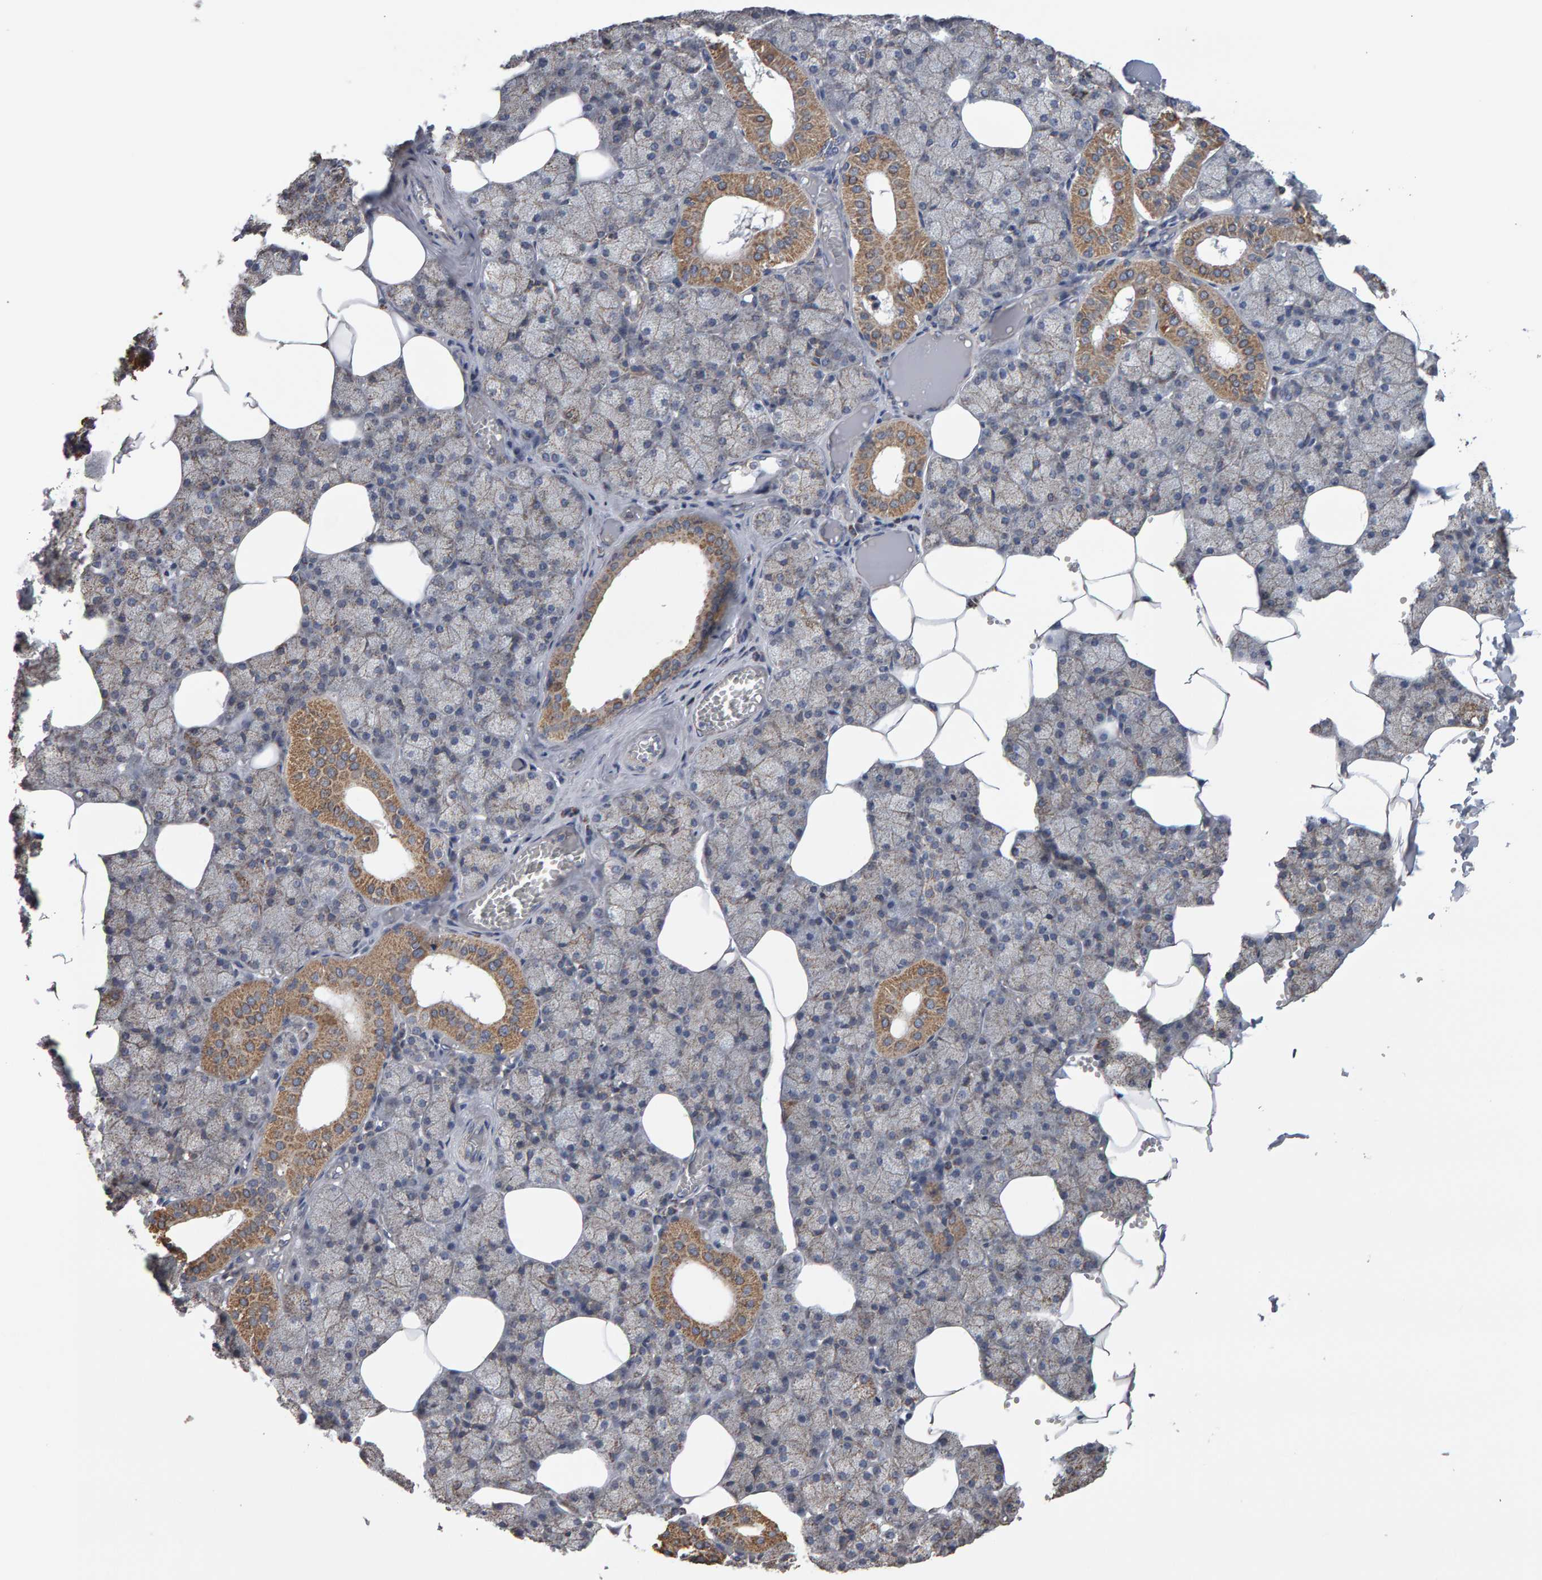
{"staining": {"intensity": "moderate", "quantity": "<25%", "location": "cytoplasmic/membranous"}, "tissue": "salivary gland", "cell_type": "Glandular cells", "image_type": "normal", "snomed": [{"axis": "morphology", "description": "Normal tissue, NOS"}, {"axis": "topography", "description": "Salivary gland"}], "caption": "Benign salivary gland displays moderate cytoplasmic/membranous positivity in approximately <25% of glandular cells, visualized by immunohistochemistry. (IHC, brightfield microscopy, high magnification).", "gene": "TOM1L1", "patient": {"sex": "male", "age": 62}}